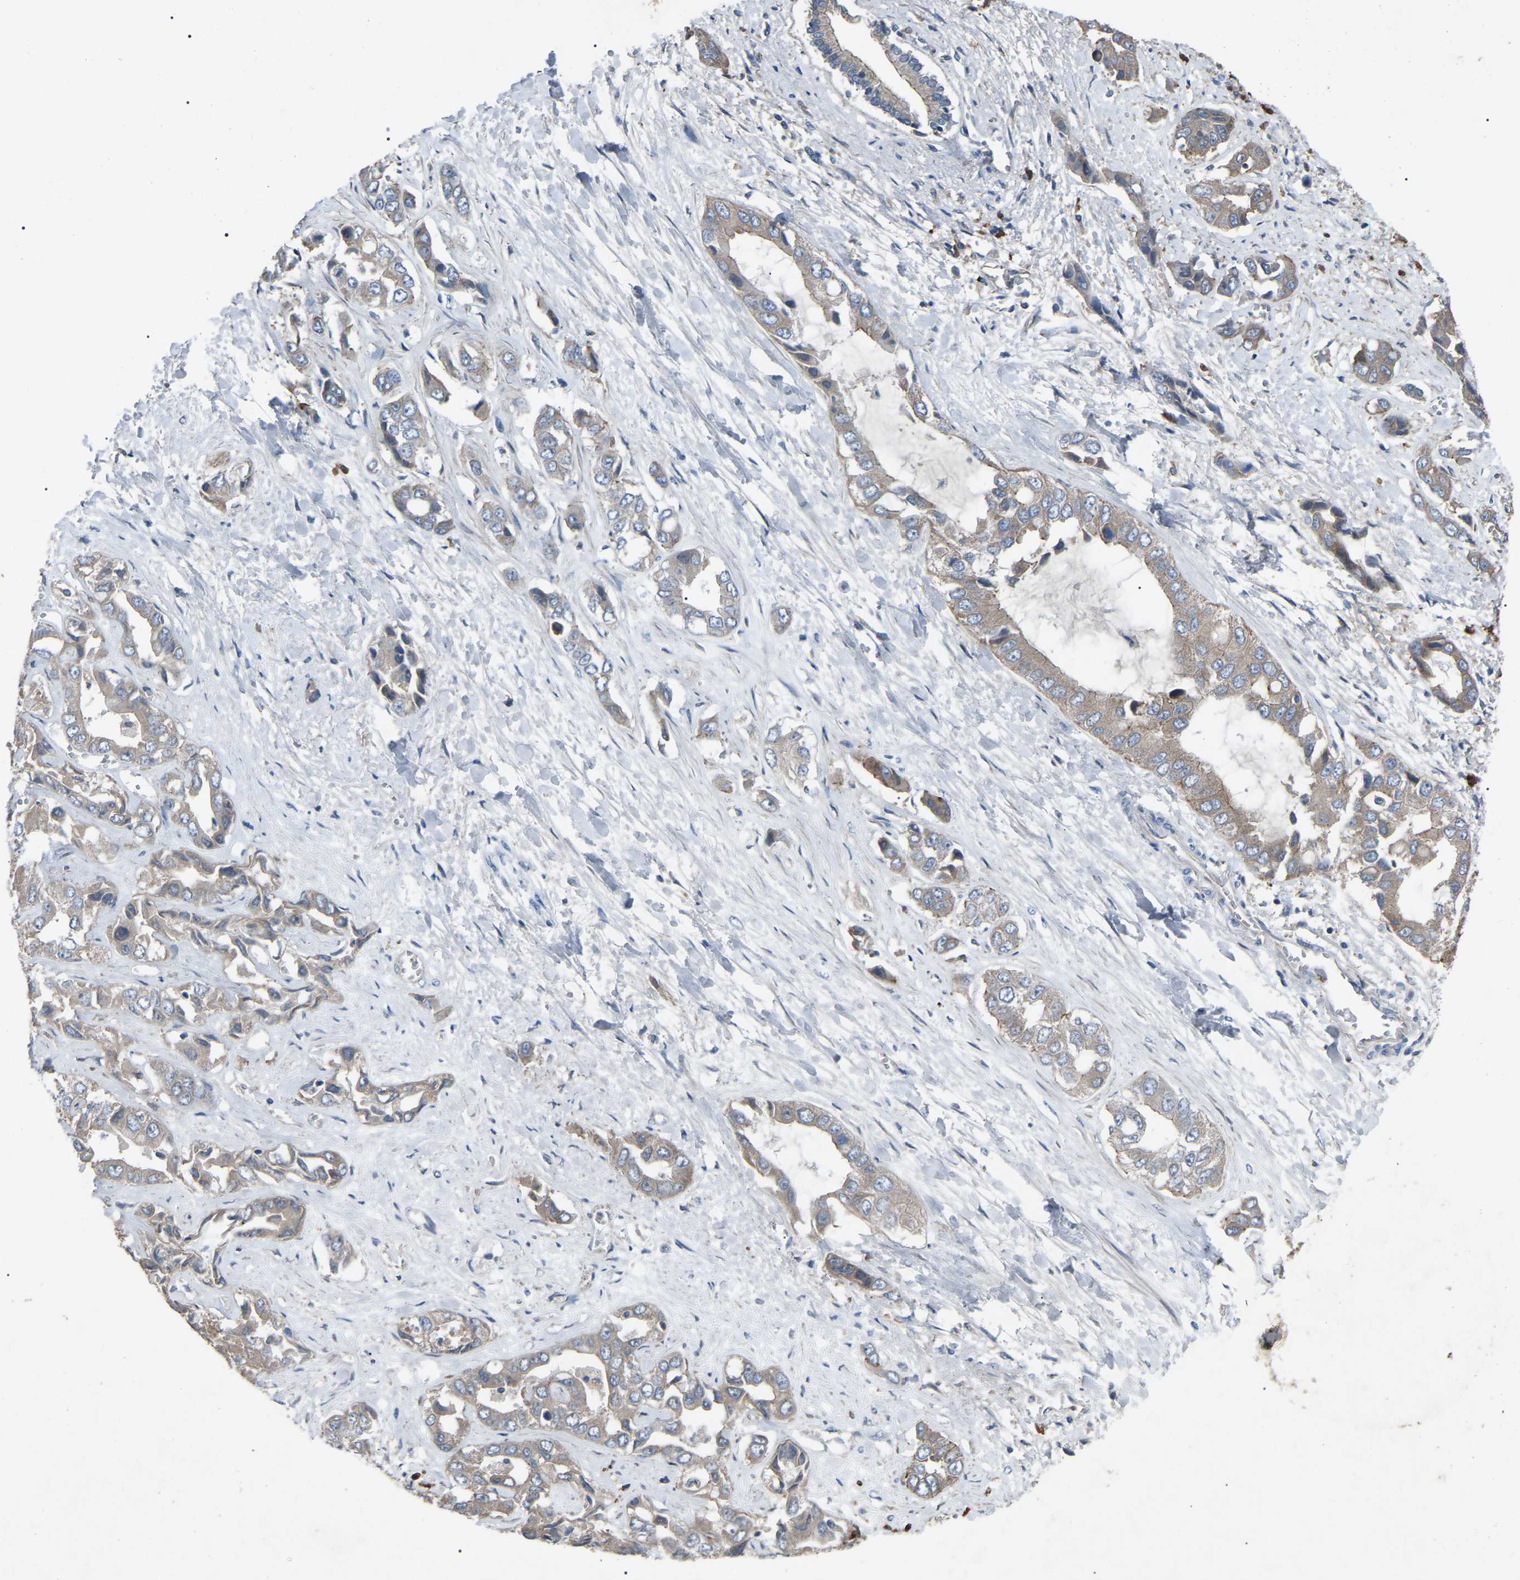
{"staining": {"intensity": "weak", "quantity": "<25%", "location": "cytoplasmic/membranous"}, "tissue": "liver cancer", "cell_type": "Tumor cells", "image_type": "cancer", "snomed": [{"axis": "morphology", "description": "Cholangiocarcinoma"}, {"axis": "topography", "description": "Liver"}], "caption": "DAB immunohistochemical staining of liver cholangiocarcinoma displays no significant staining in tumor cells.", "gene": "AIMP1", "patient": {"sex": "female", "age": 52}}